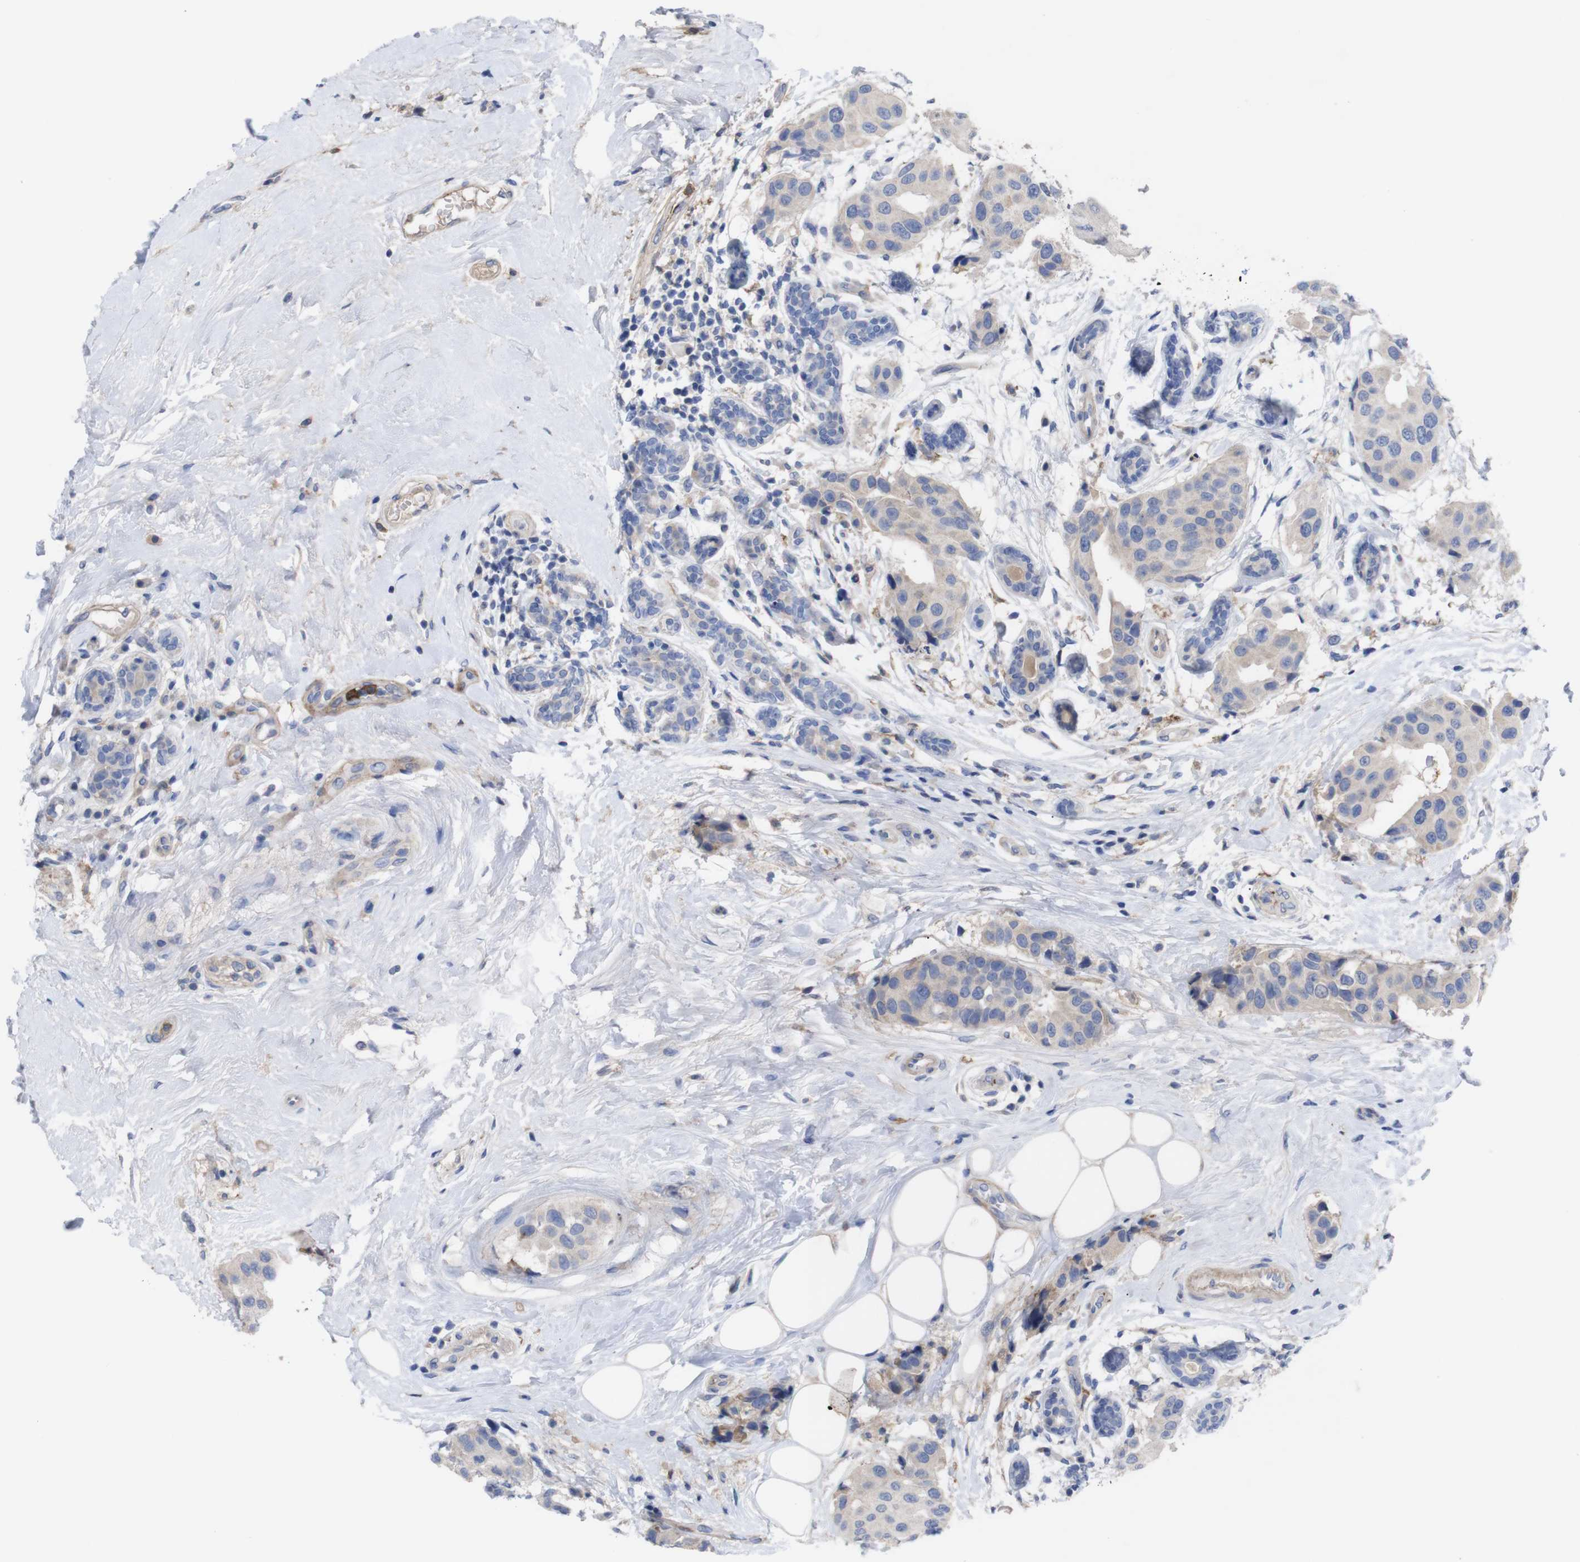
{"staining": {"intensity": "weak", "quantity": "<25%", "location": "cytoplasmic/membranous"}, "tissue": "breast cancer", "cell_type": "Tumor cells", "image_type": "cancer", "snomed": [{"axis": "morphology", "description": "Normal tissue, NOS"}, {"axis": "morphology", "description": "Duct carcinoma"}, {"axis": "topography", "description": "Breast"}], "caption": "Human breast cancer (invasive ductal carcinoma) stained for a protein using immunohistochemistry (IHC) shows no staining in tumor cells.", "gene": "C5AR1", "patient": {"sex": "female", "age": 39}}